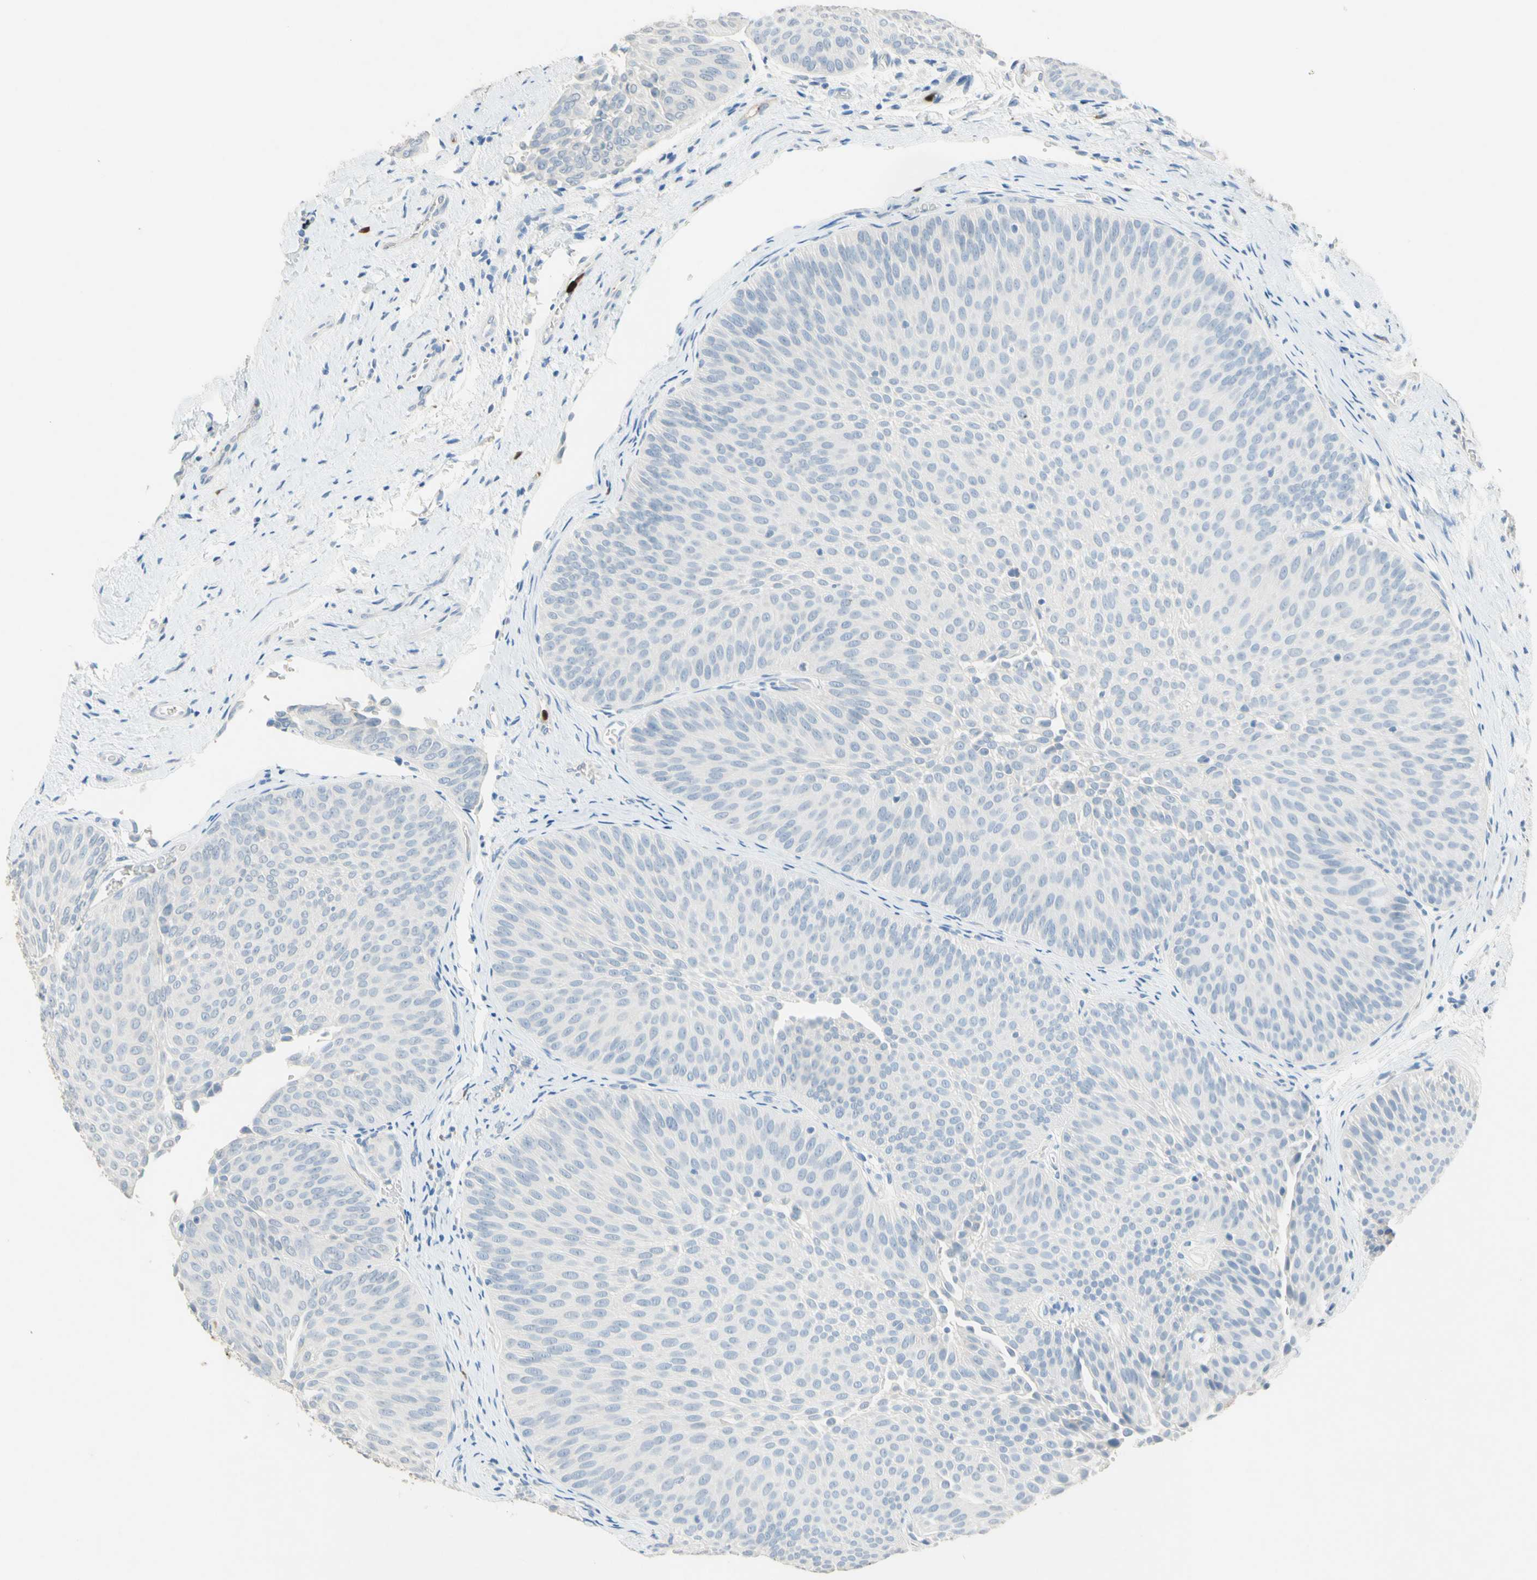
{"staining": {"intensity": "negative", "quantity": "none", "location": "none"}, "tissue": "urothelial cancer", "cell_type": "Tumor cells", "image_type": "cancer", "snomed": [{"axis": "morphology", "description": "Urothelial carcinoma, Low grade"}, {"axis": "topography", "description": "Urinary bladder"}], "caption": "Immunohistochemical staining of human urothelial cancer shows no significant expression in tumor cells. (DAB IHC, high magnification).", "gene": "NFKBIZ", "patient": {"sex": "female", "age": 60}}